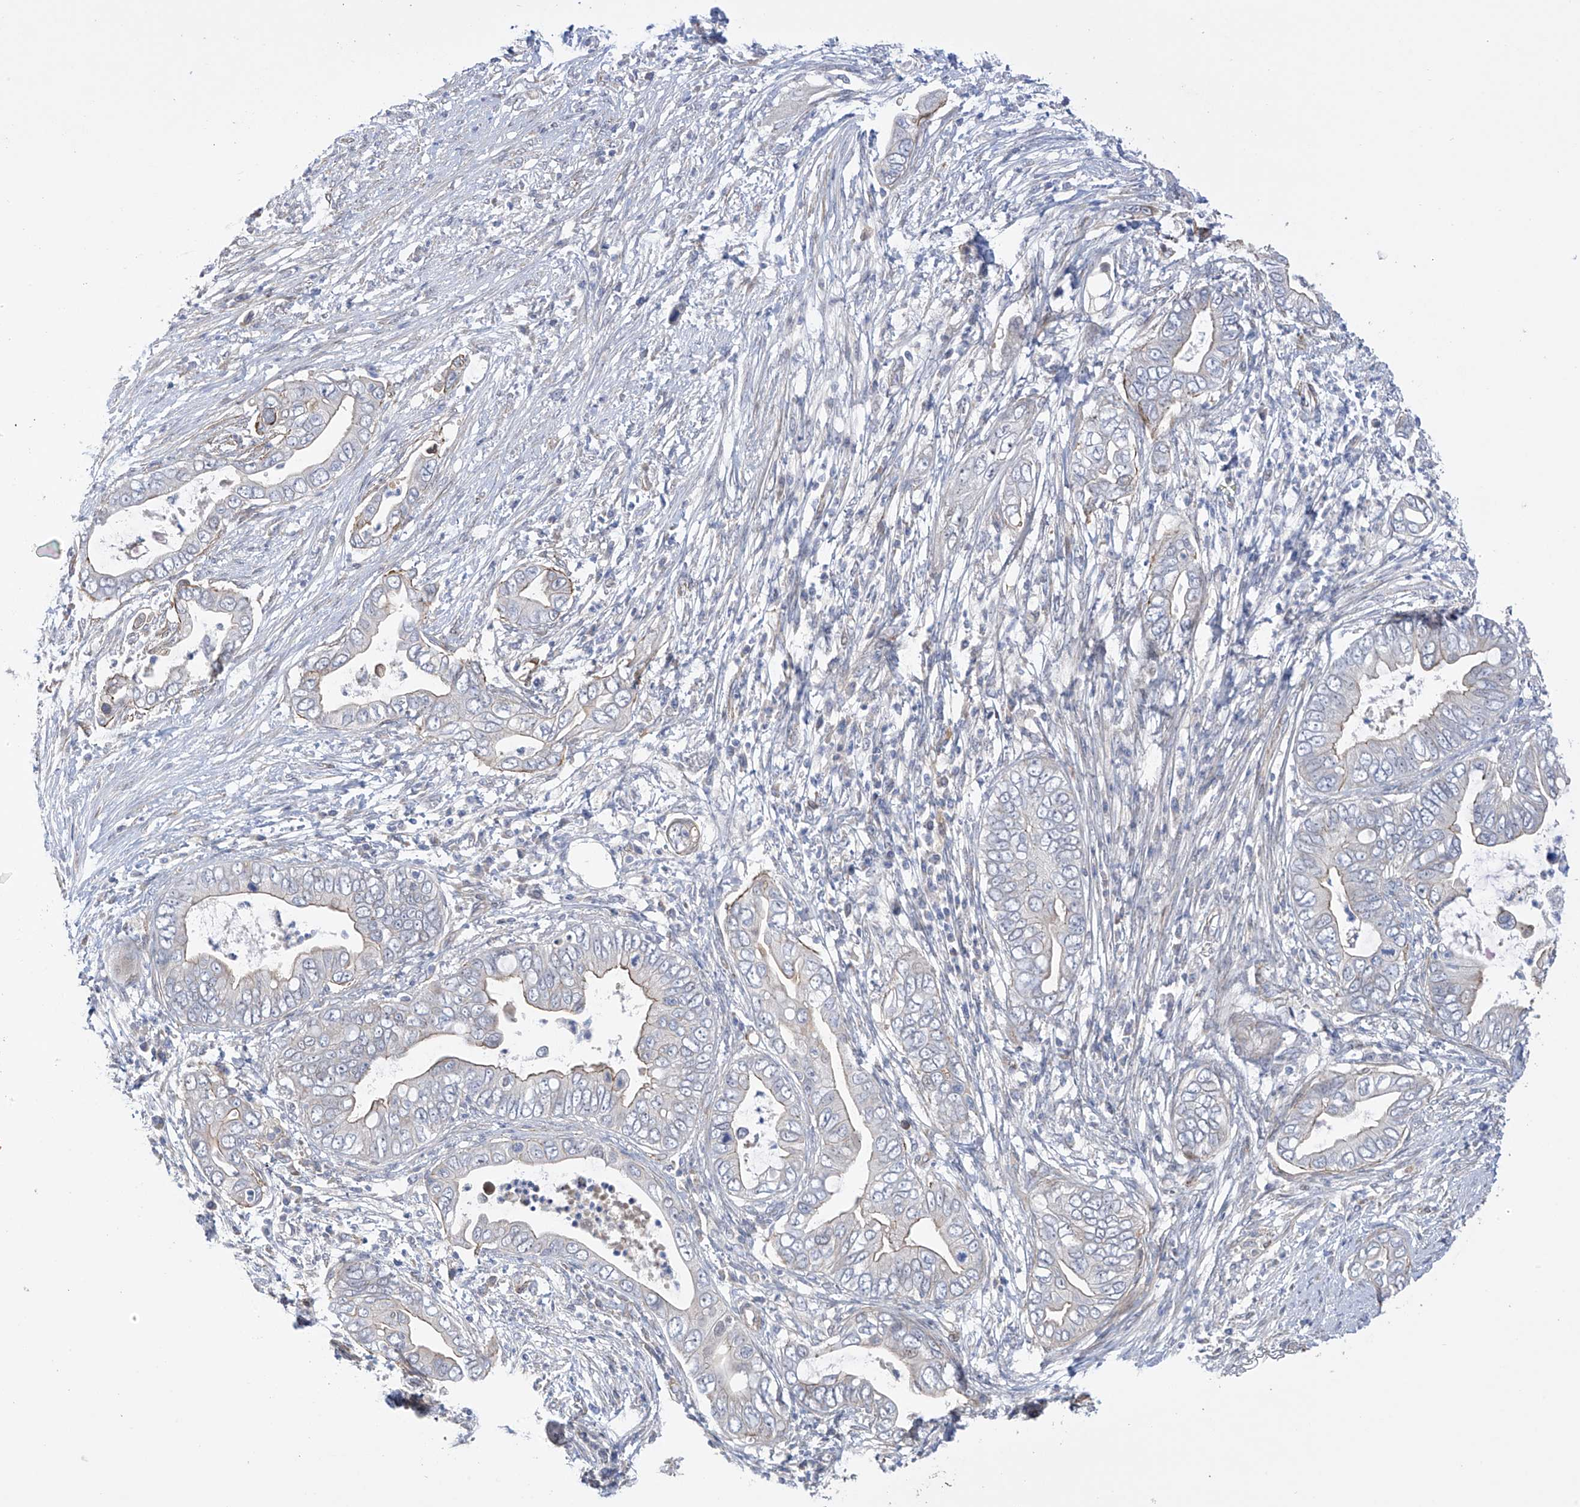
{"staining": {"intensity": "weak", "quantity": "<25%", "location": "cytoplasmic/membranous"}, "tissue": "pancreatic cancer", "cell_type": "Tumor cells", "image_type": "cancer", "snomed": [{"axis": "morphology", "description": "Adenocarcinoma, NOS"}, {"axis": "topography", "description": "Pancreas"}], "caption": "Immunohistochemical staining of human pancreatic adenocarcinoma demonstrates no significant expression in tumor cells.", "gene": "ZNF641", "patient": {"sex": "male", "age": 75}}